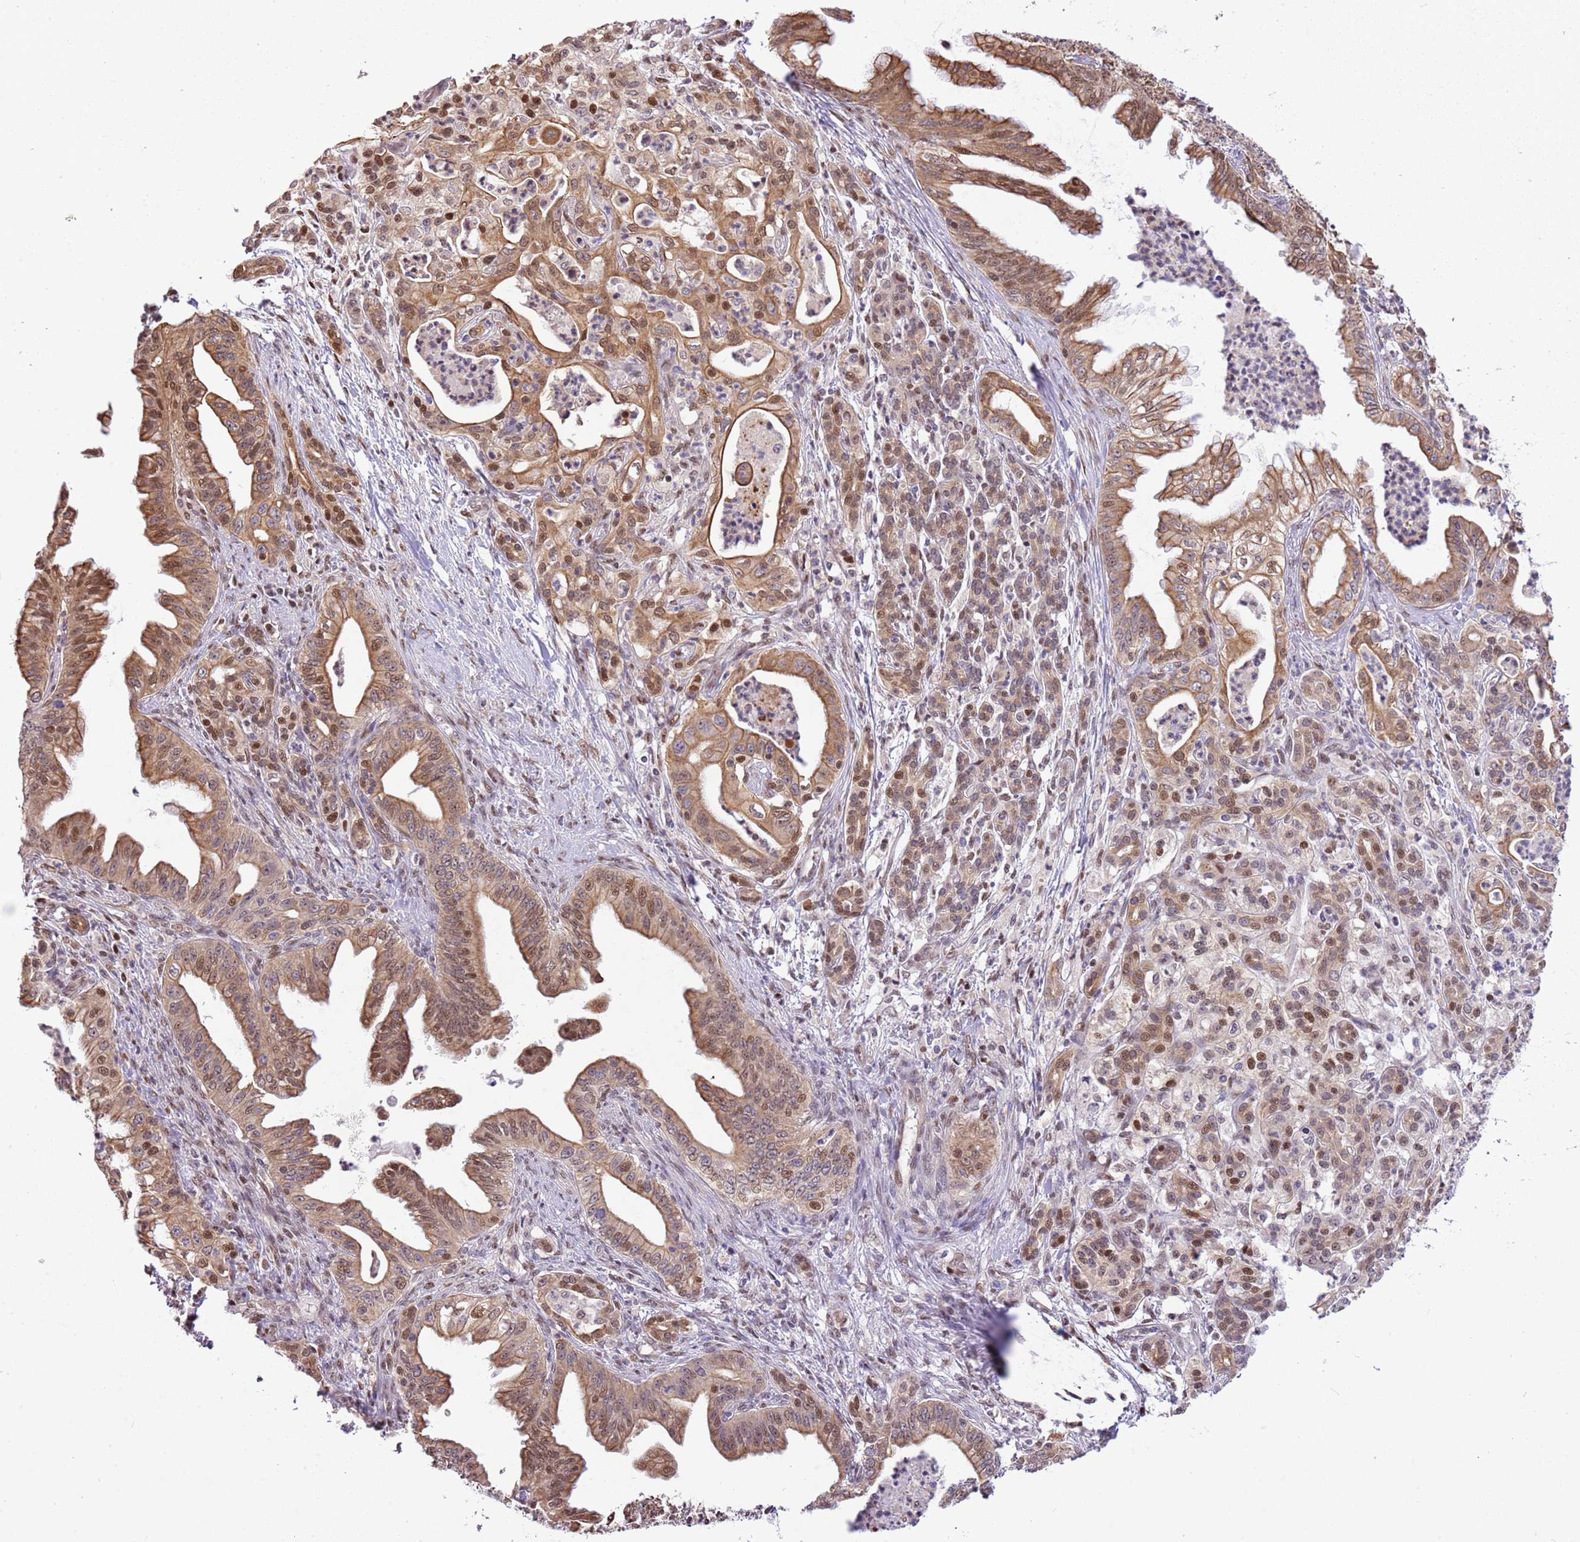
{"staining": {"intensity": "moderate", "quantity": ">75%", "location": "cytoplasmic/membranous,nuclear"}, "tissue": "pancreatic cancer", "cell_type": "Tumor cells", "image_type": "cancer", "snomed": [{"axis": "morphology", "description": "Adenocarcinoma, NOS"}, {"axis": "topography", "description": "Pancreas"}], "caption": "Moderate cytoplasmic/membranous and nuclear positivity is seen in approximately >75% of tumor cells in adenocarcinoma (pancreatic). The staining was performed using DAB (3,3'-diaminobenzidine), with brown indicating positive protein expression. Nuclei are stained blue with hematoxylin.", "gene": "RFK", "patient": {"sex": "male", "age": 58}}